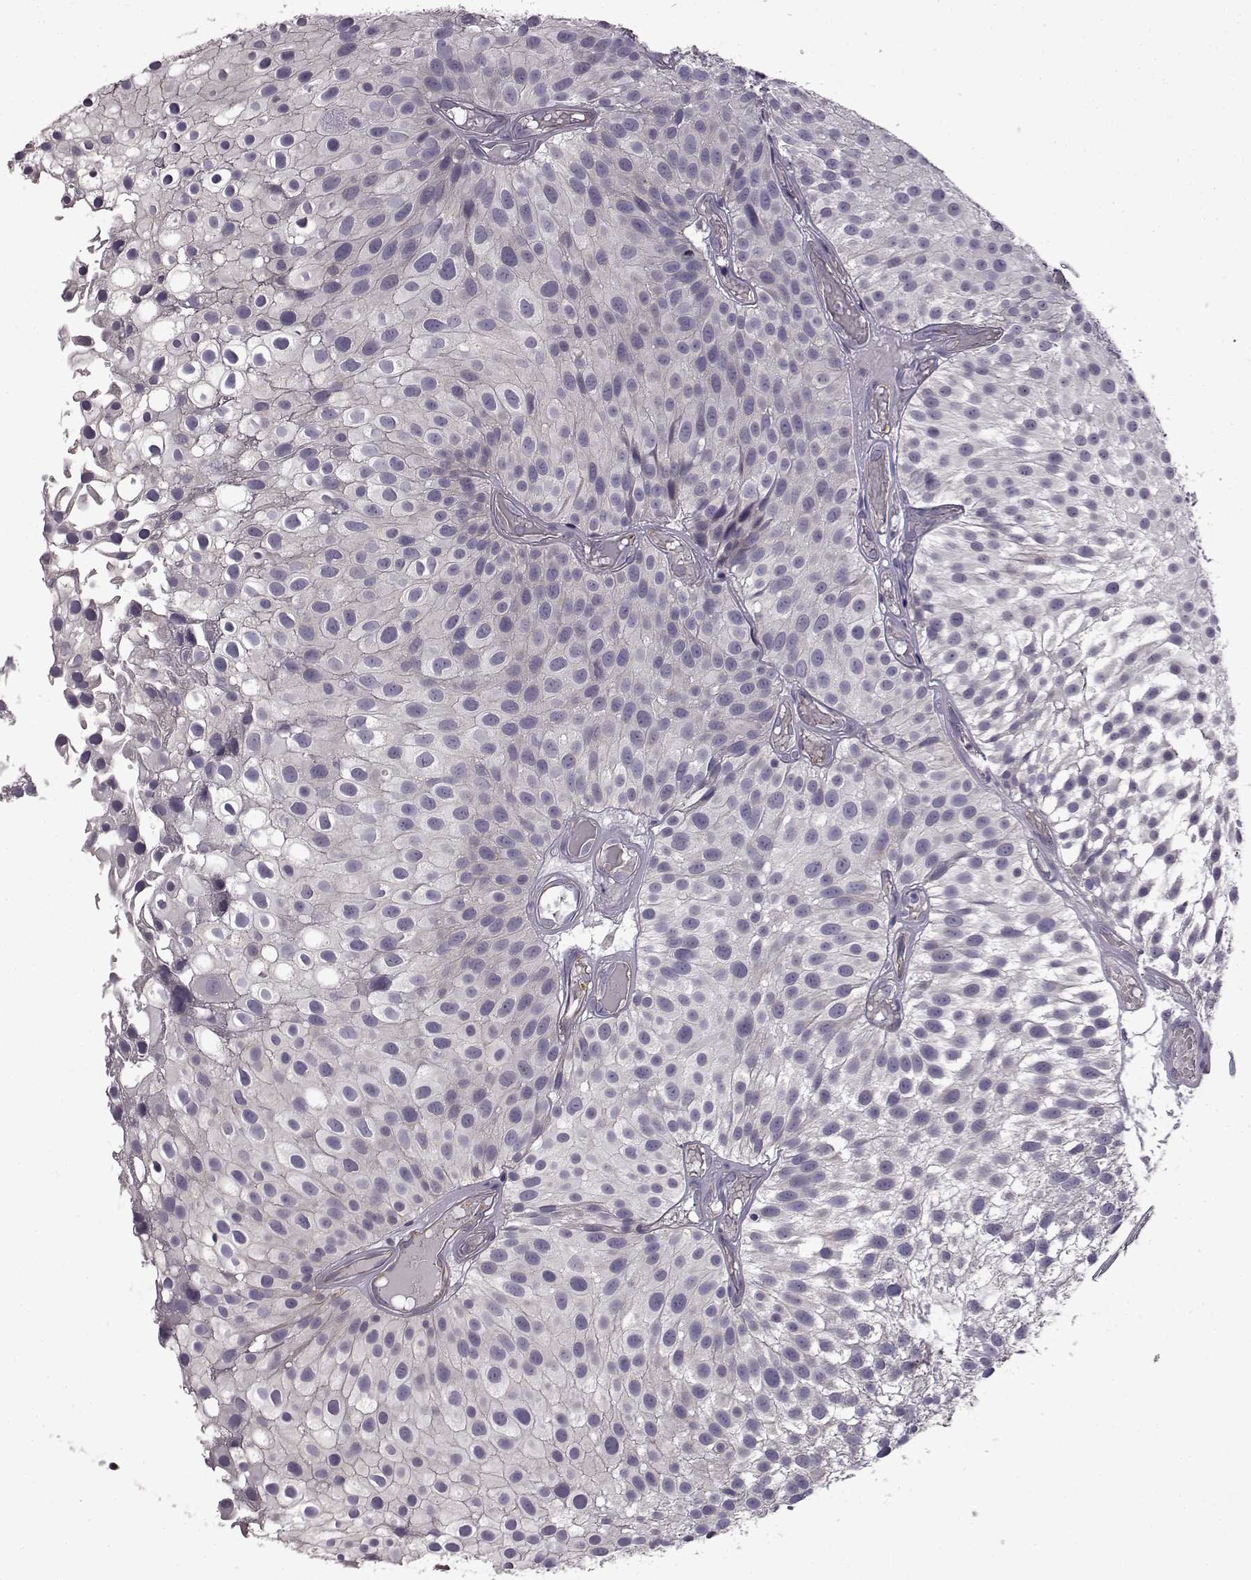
{"staining": {"intensity": "negative", "quantity": "none", "location": "none"}, "tissue": "urothelial cancer", "cell_type": "Tumor cells", "image_type": "cancer", "snomed": [{"axis": "morphology", "description": "Urothelial carcinoma, Low grade"}, {"axis": "topography", "description": "Urinary bladder"}], "caption": "Tumor cells show no significant expression in urothelial cancer. (Brightfield microscopy of DAB (3,3'-diaminobenzidine) immunohistochemistry at high magnification).", "gene": "B3GNT6", "patient": {"sex": "male", "age": 79}}